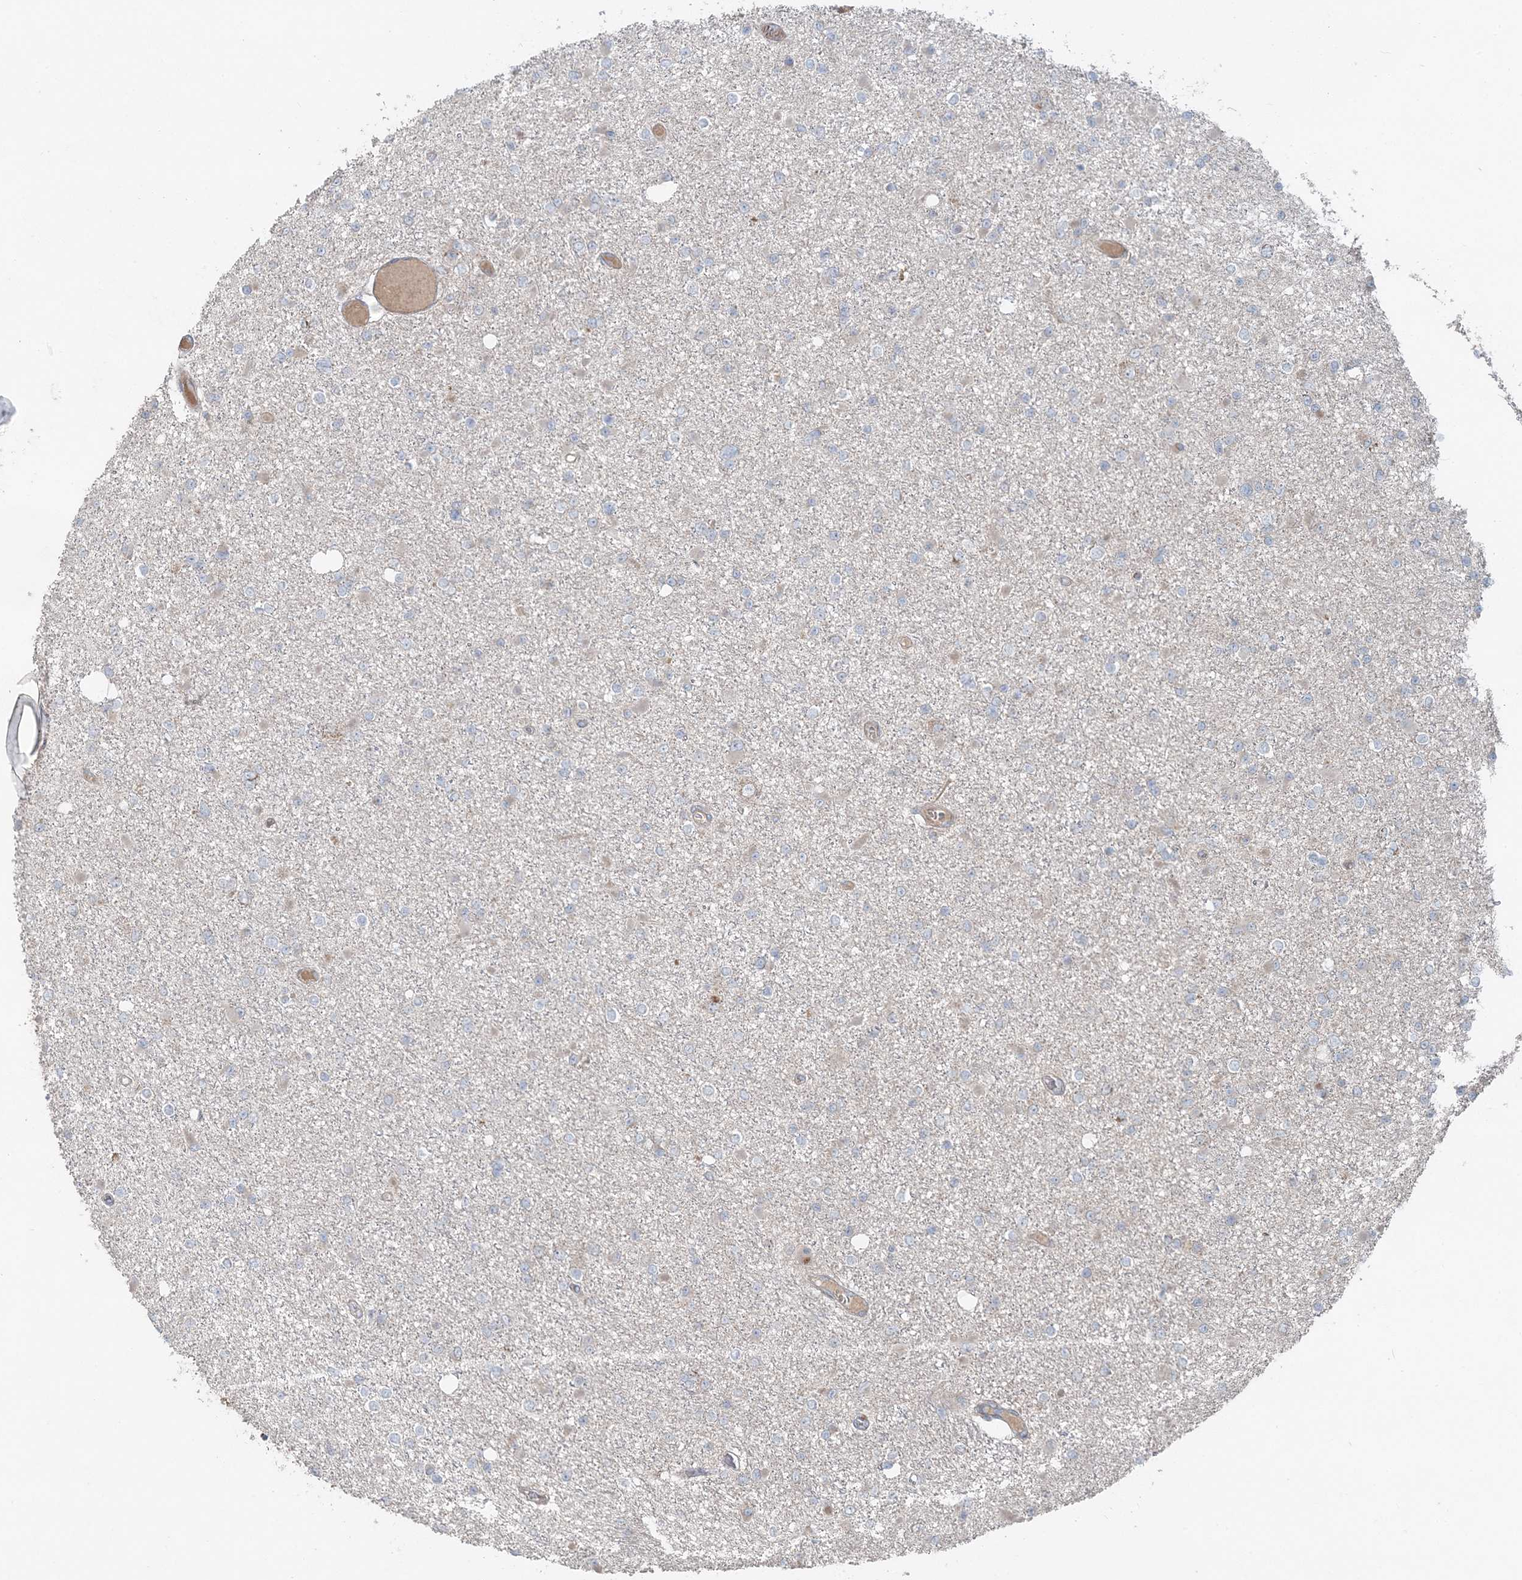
{"staining": {"intensity": "negative", "quantity": "none", "location": "none"}, "tissue": "glioma", "cell_type": "Tumor cells", "image_type": "cancer", "snomed": [{"axis": "morphology", "description": "Glioma, malignant, Low grade"}, {"axis": "topography", "description": "Brain"}], "caption": "This is an immunohistochemistry (IHC) micrograph of glioma. There is no staining in tumor cells.", "gene": "LRPPRC", "patient": {"sex": "female", "age": 22}}